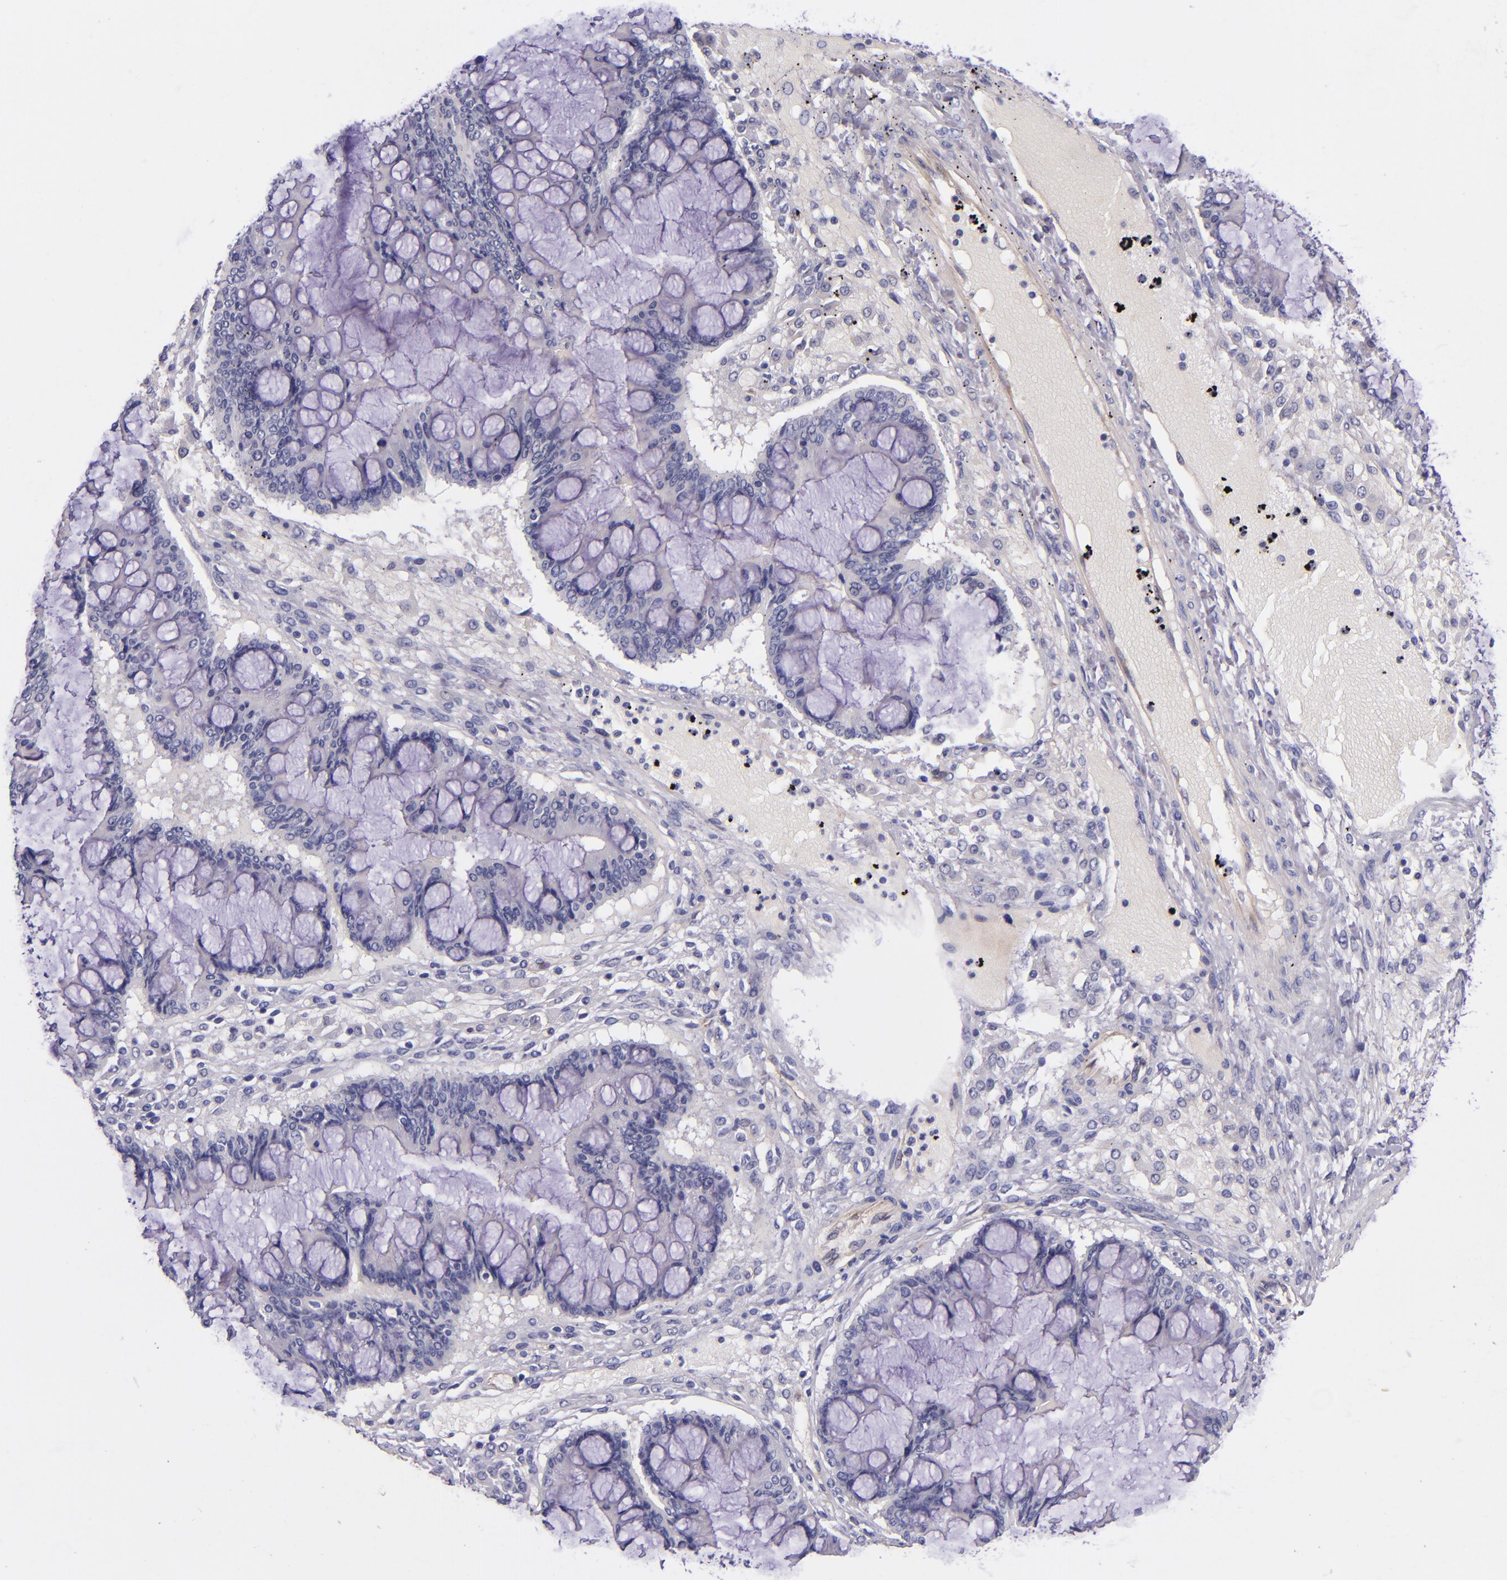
{"staining": {"intensity": "negative", "quantity": "none", "location": "none"}, "tissue": "ovarian cancer", "cell_type": "Tumor cells", "image_type": "cancer", "snomed": [{"axis": "morphology", "description": "Cystadenocarcinoma, mucinous, NOS"}, {"axis": "topography", "description": "Ovary"}], "caption": "This photomicrograph is of mucinous cystadenocarcinoma (ovarian) stained with immunohistochemistry (IHC) to label a protein in brown with the nuclei are counter-stained blue. There is no expression in tumor cells.", "gene": "NOS3", "patient": {"sex": "female", "age": 73}}